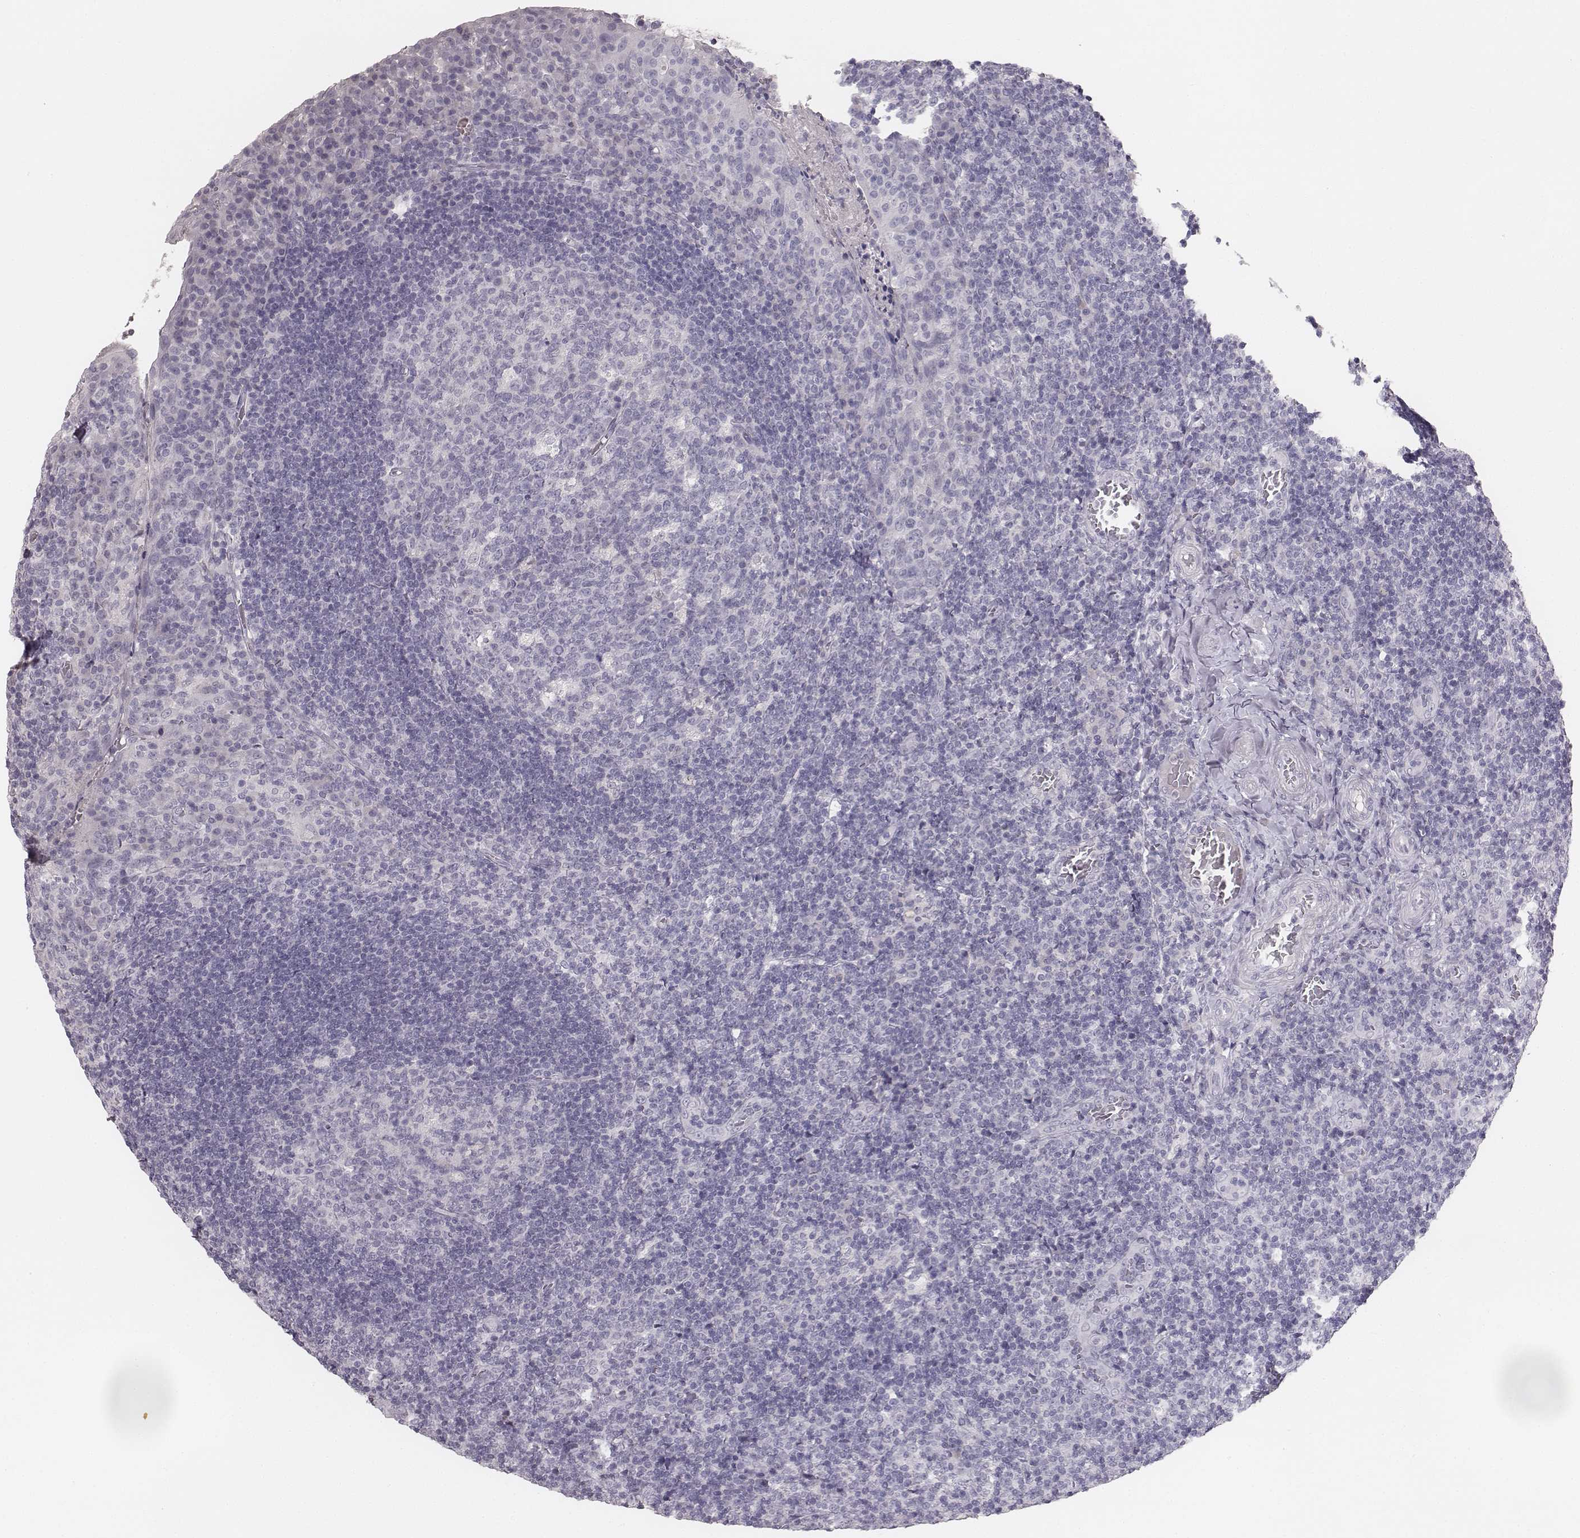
{"staining": {"intensity": "negative", "quantity": "none", "location": "none"}, "tissue": "tonsil", "cell_type": "Germinal center cells", "image_type": "normal", "snomed": [{"axis": "morphology", "description": "Normal tissue, NOS"}, {"axis": "topography", "description": "Tonsil"}], "caption": "Immunohistochemical staining of benign human tonsil exhibits no significant positivity in germinal center cells. (Brightfield microscopy of DAB (3,3'-diaminobenzidine) immunohistochemistry (IHC) at high magnification).", "gene": "MYH6", "patient": {"sex": "male", "age": 17}}